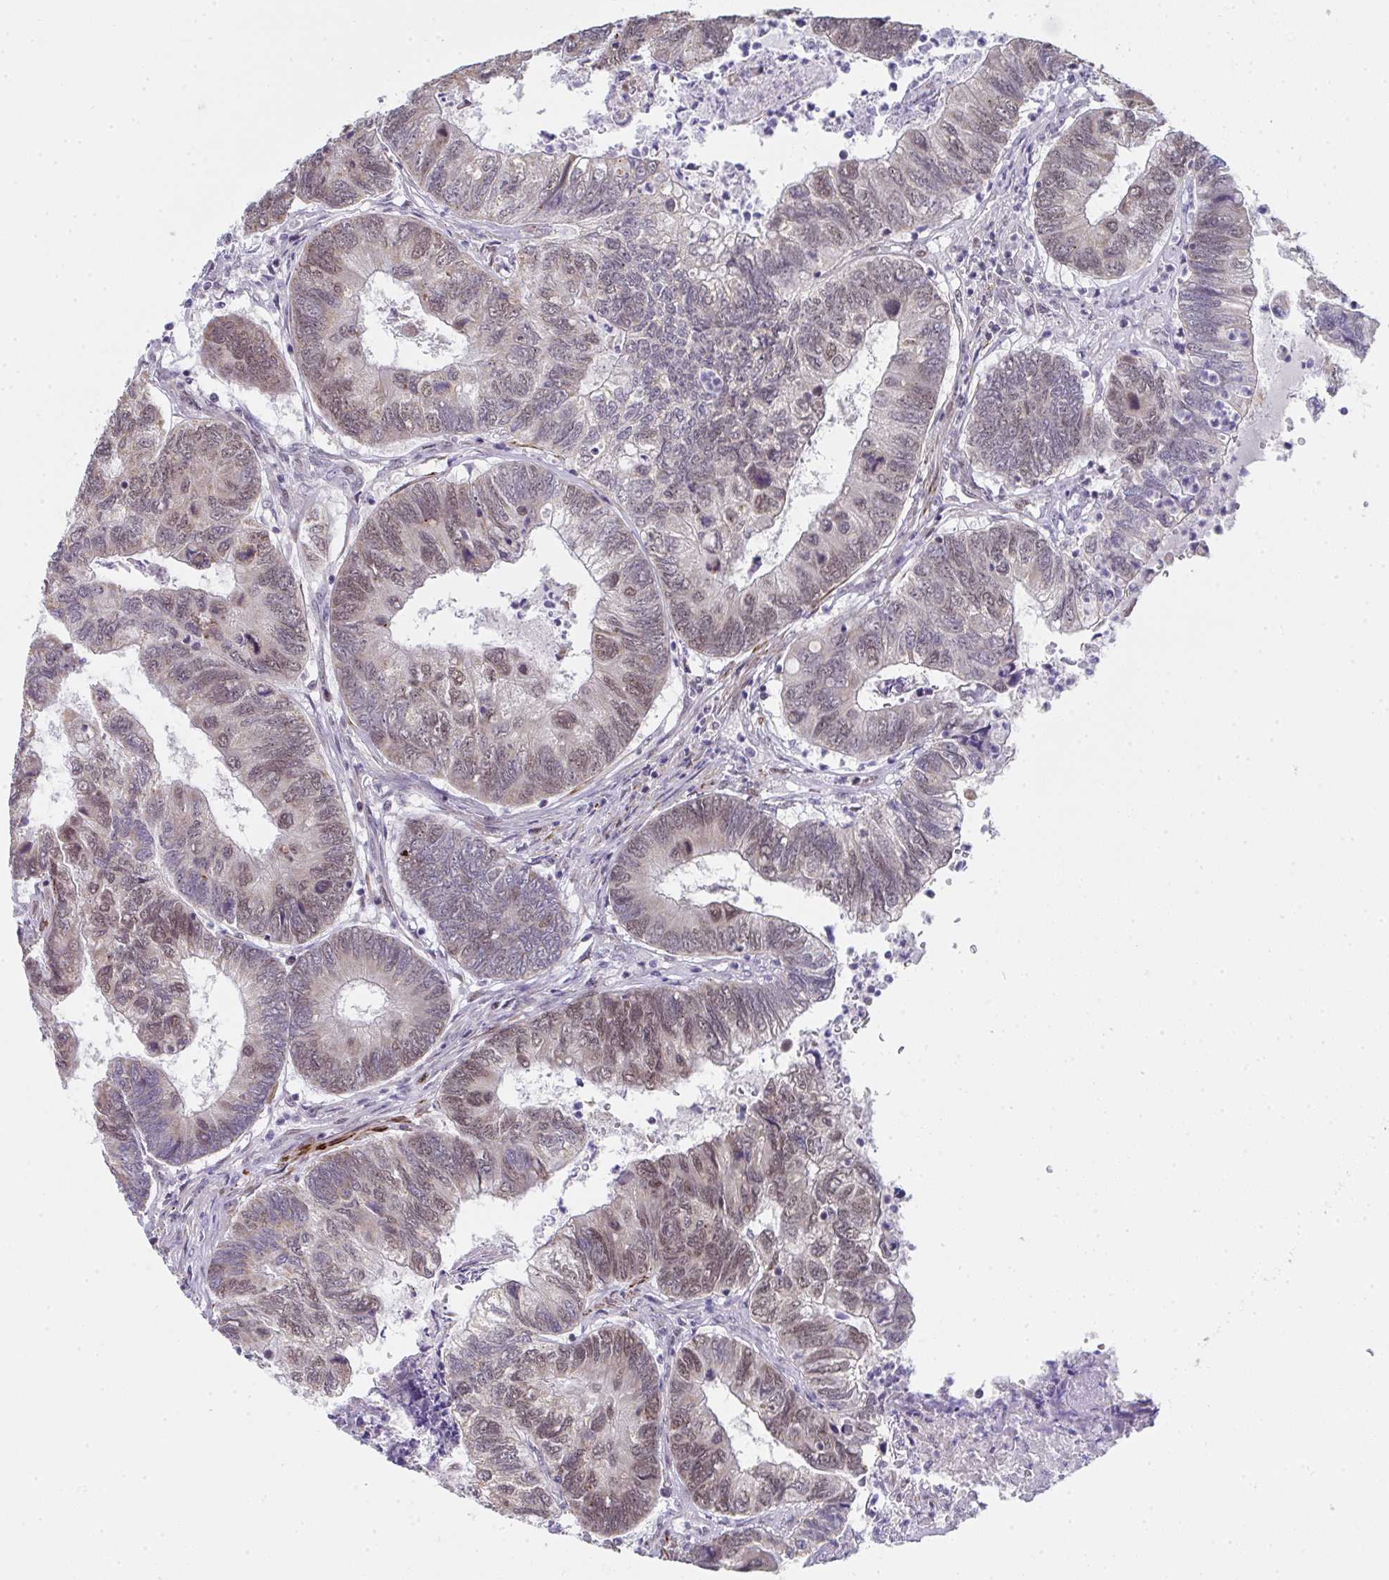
{"staining": {"intensity": "weak", "quantity": "25%-75%", "location": "nuclear"}, "tissue": "colorectal cancer", "cell_type": "Tumor cells", "image_type": "cancer", "snomed": [{"axis": "morphology", "description": "Adenocarcinoma, NOS"}, {"axis": "topography", "description": "Colon"}], "caption": "Immunohistochemical staining of human colorectal adenocarcinoma shows low levels of weak nuclear protein positivity in approximately 25%-75% of tumor cells.", "gene": "GINS2", "patient": {"sex": "female", "age": 67}}